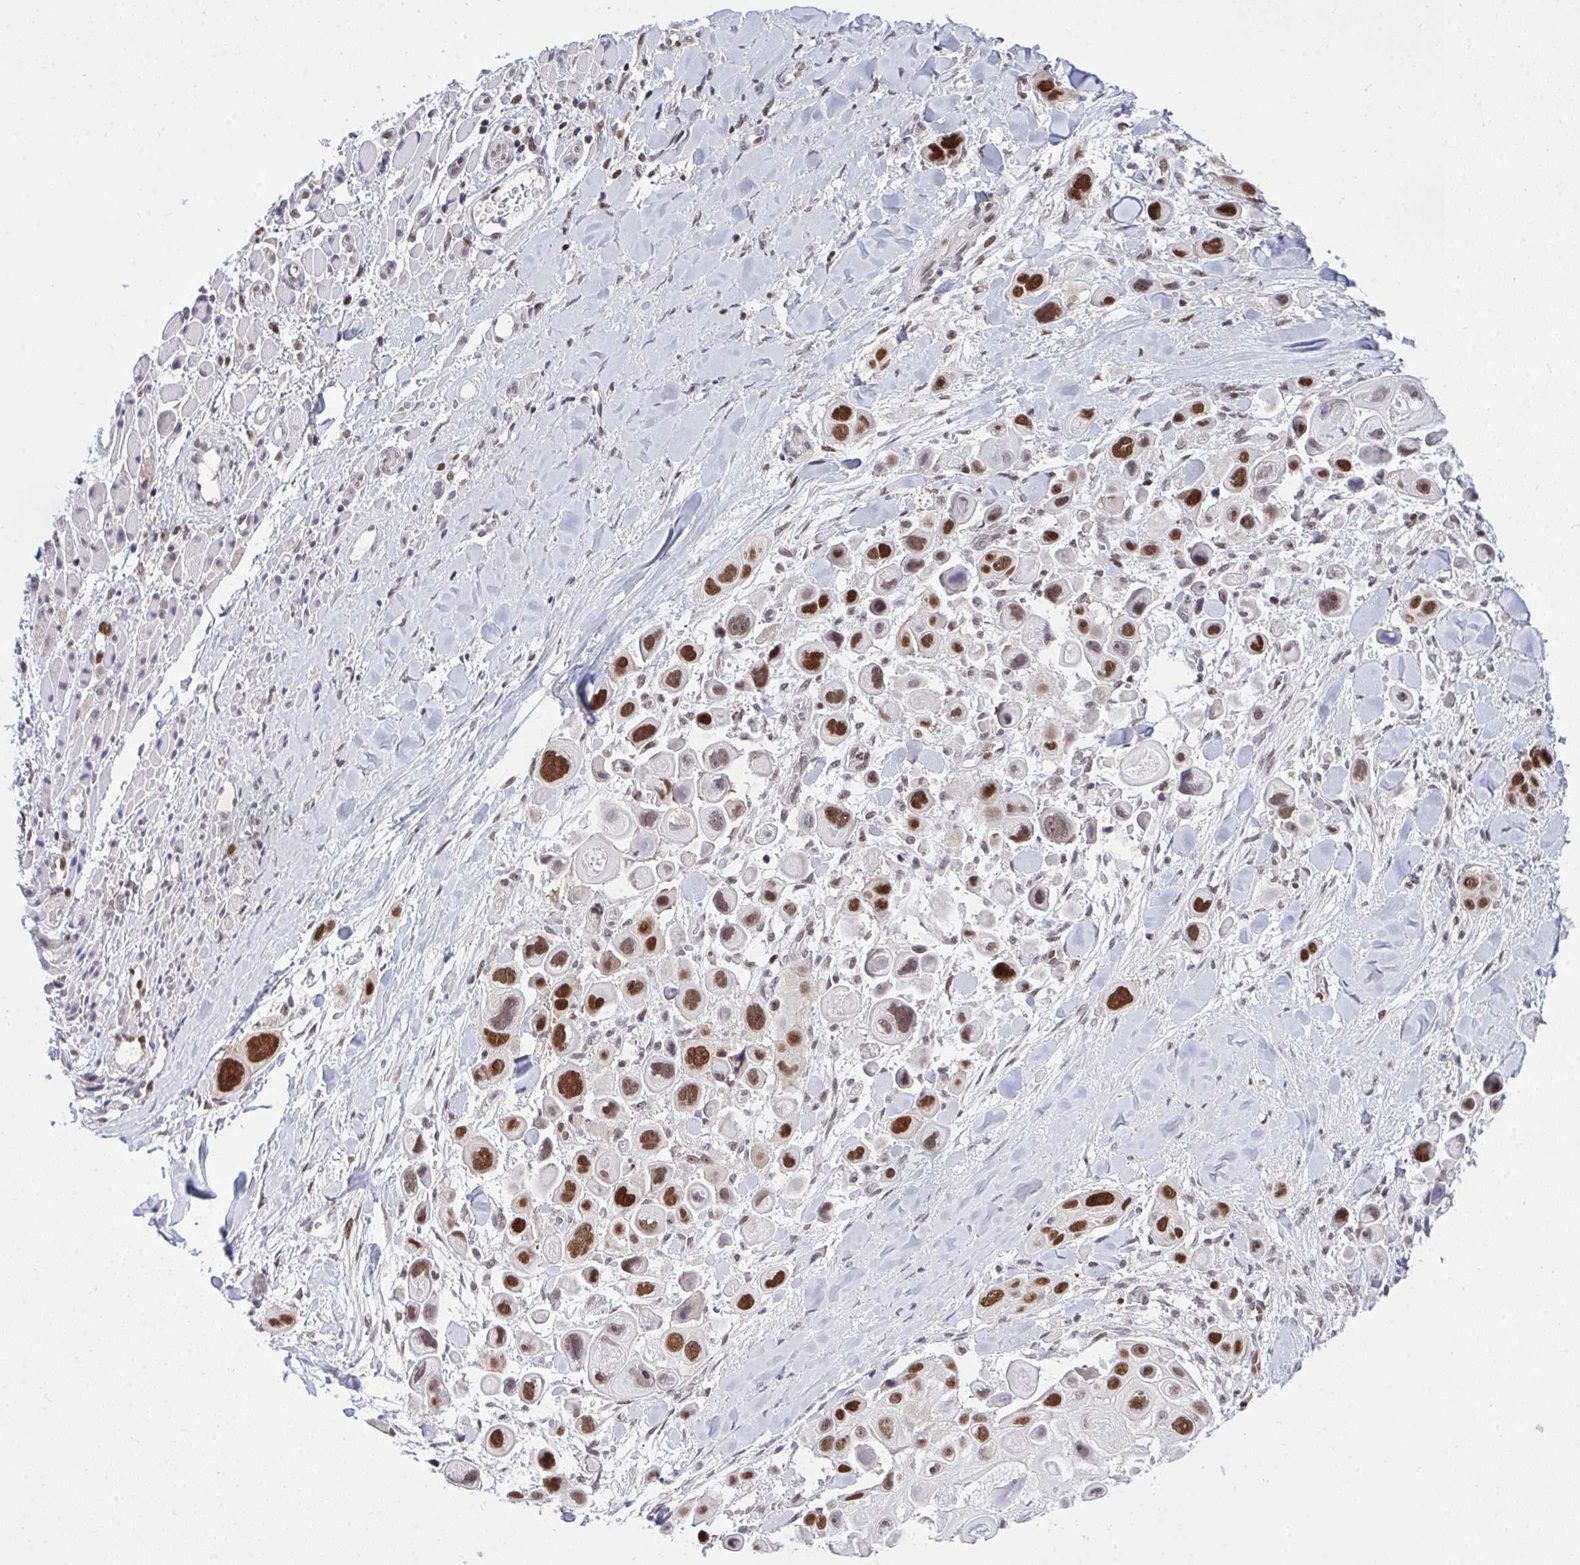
{"staining": {"intensity": "strong", "quantity": ">75%", "location": "nuclear"}, "tissue": "skin cancer", "cell_type": "Tumor cells", "image_type": "cancer", "snomed": [{"axis": "morphology", "description": "Squamous cell carcinoma, NOS"}, {"axis": "topography", "description": "Skin"}], "caption": "IHC photomicrograph of neoplastic tissue: skin squamous cell carcinoma stained using immunohistochemistry reveals high levels of strong protein expression localized specifically in the nuclear of tumor cells, appearing as a nuclear brown color.", "gene": "RFC4", "patient": {"sex": "male", "age": 67}}